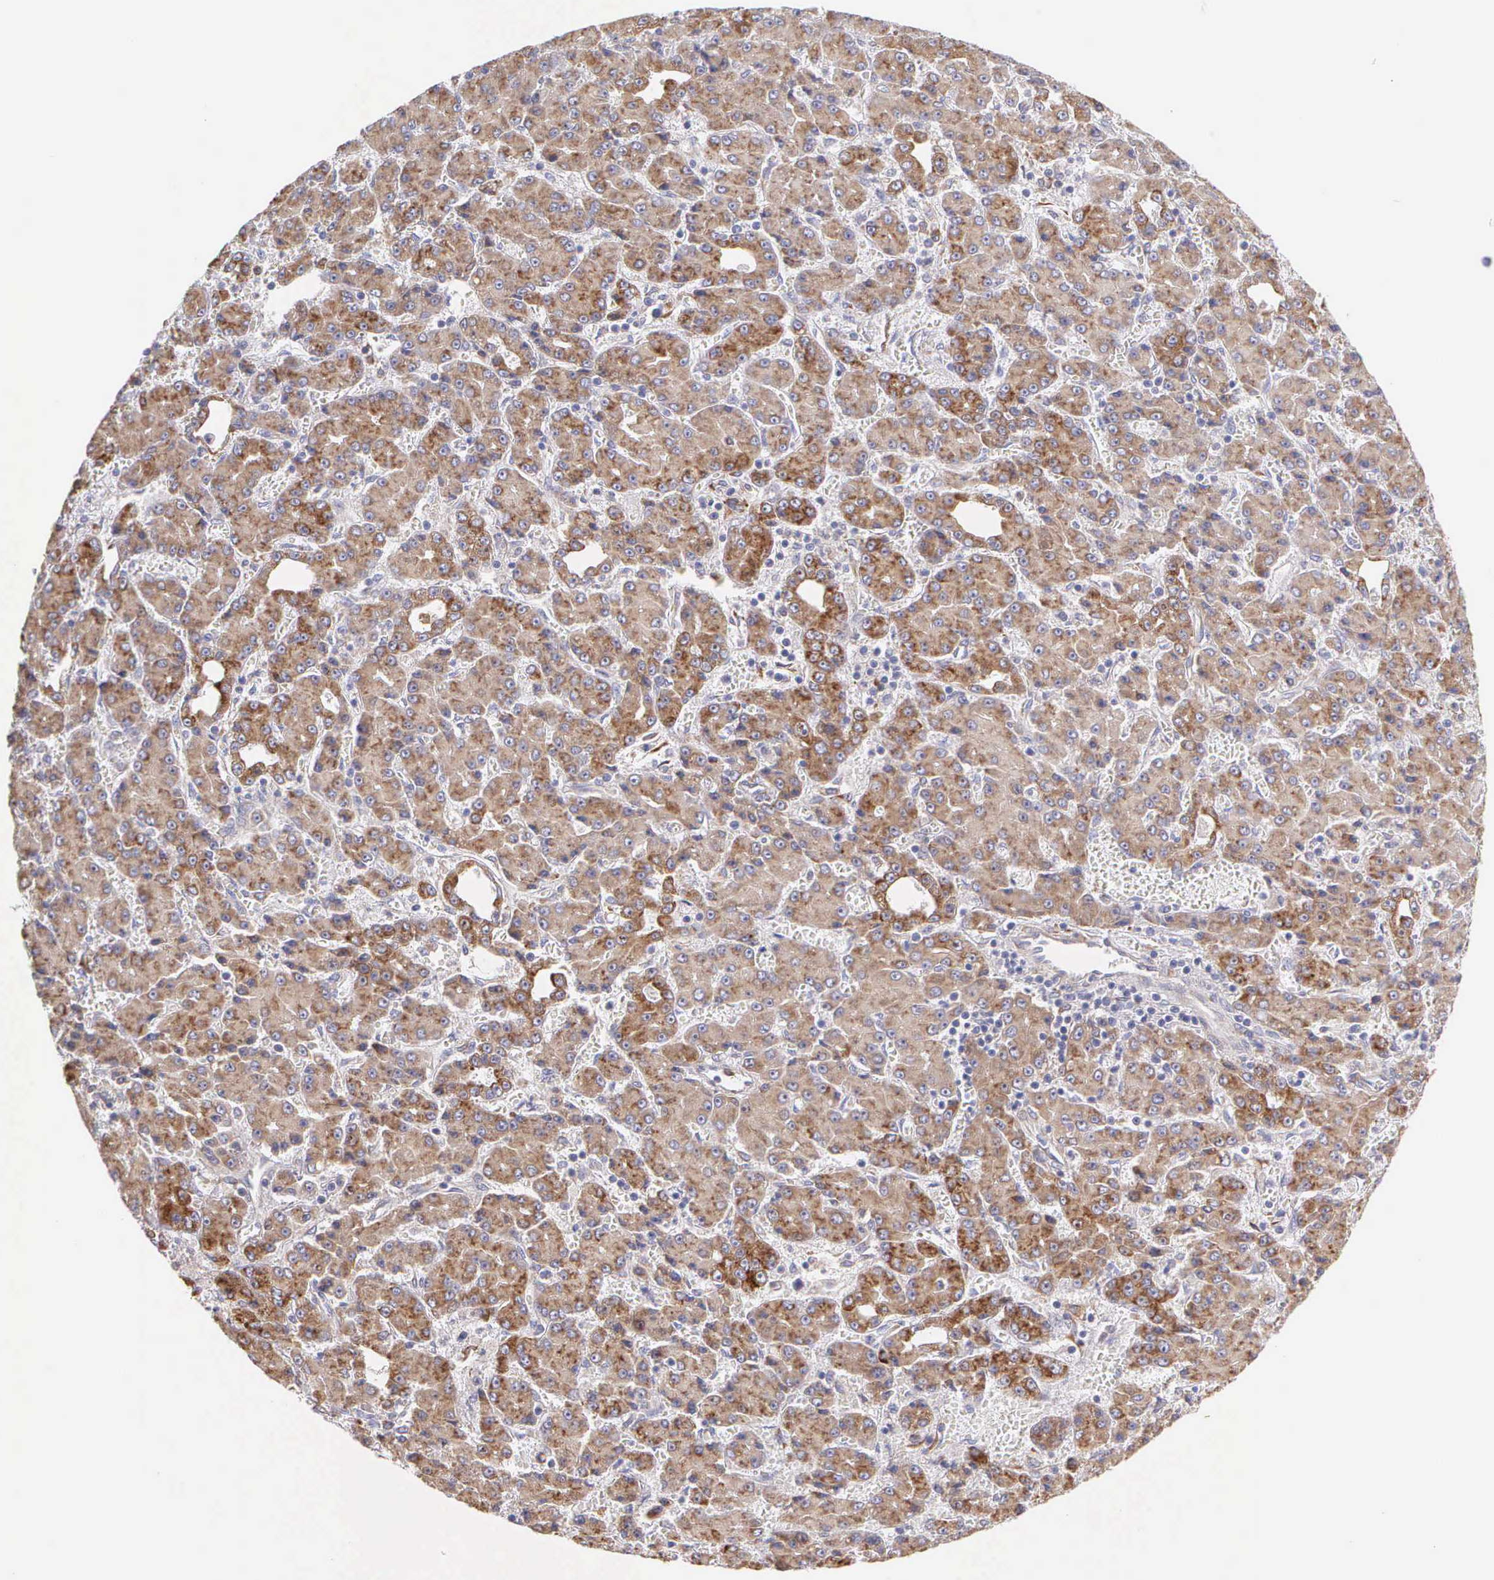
{"staining": {"intensity": "moderate", "quantity": ">75%", "location": "cytoplasmic/membranous"}, "tissue": "liver cancer", "cell_type": "Tumor cells", "image_type": "cancer", "snomed": [{"axis": "morphology", "description": "Carcinoma, Hepatocellular, NOS"}, {"axis": "topography", "description": "Liver"}], "caption": "About >75% of tumor cells in human liver cancer reveal moderate cytoplasmic/membranous protein positivity as visualized by brown immunohistochemical staining.", "gene": "CKAP4", "patient": {"sex": "male", "age": 69}}